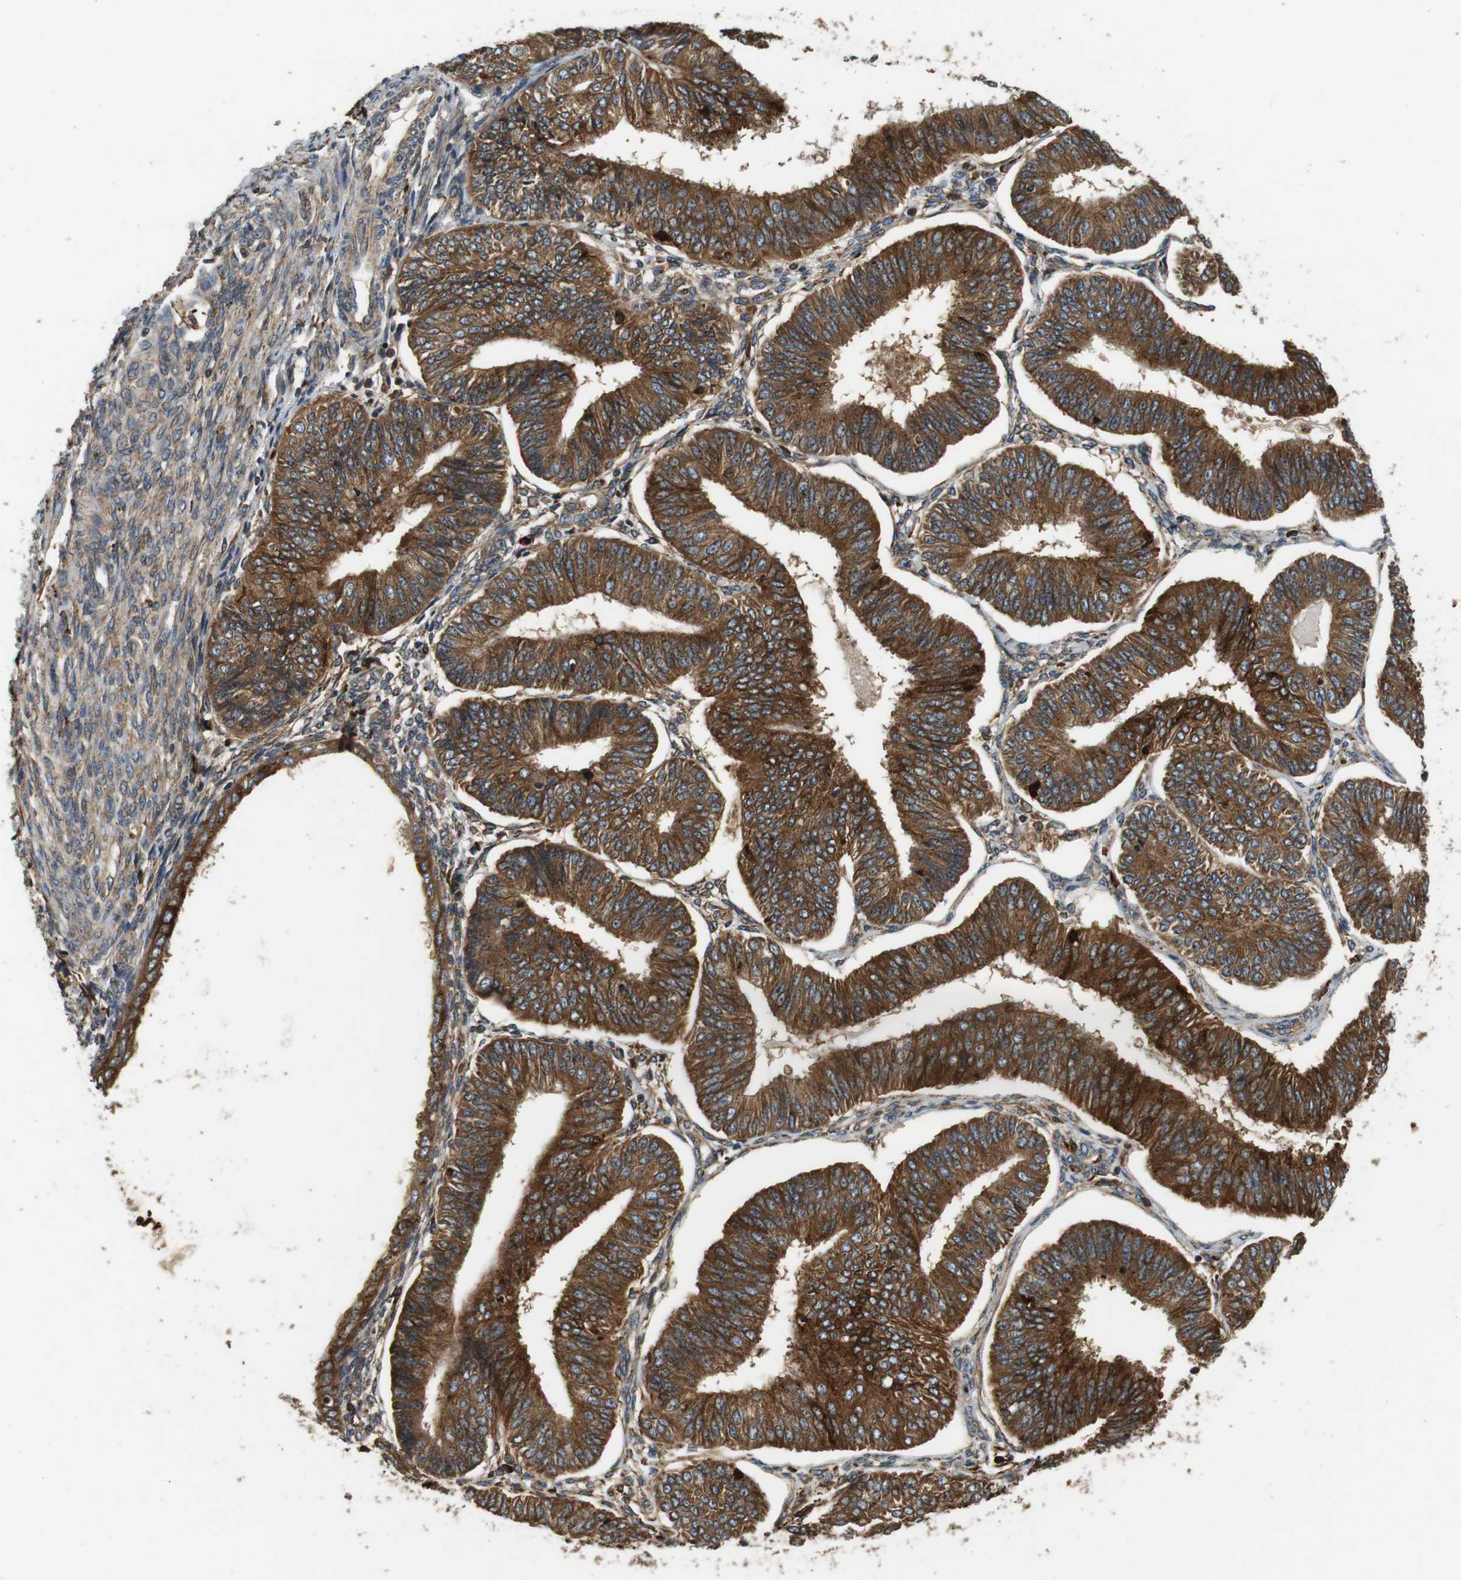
{"staining": {"intensity": "strong", "quantity": ">75%", "location": "cytoplasmic/membranous"}, "tissue": "endometrial cancer", "cell_type": "Tumor cells", "image_type": "cancer", "snomed": [{"axis": "morphology", "description": "Adenocarcinoma, NOS"}, {"axis": "topography", "description": "Endometrium"}], "caption": "Endometrial cancer stained with immunohistochemistry (IHC) exhibits strong cytoplasmic/membranous positivity in about >75% of tumor cells.", "gene": "TXNRD1", "patient": {"sex": "female", "age": 58}}